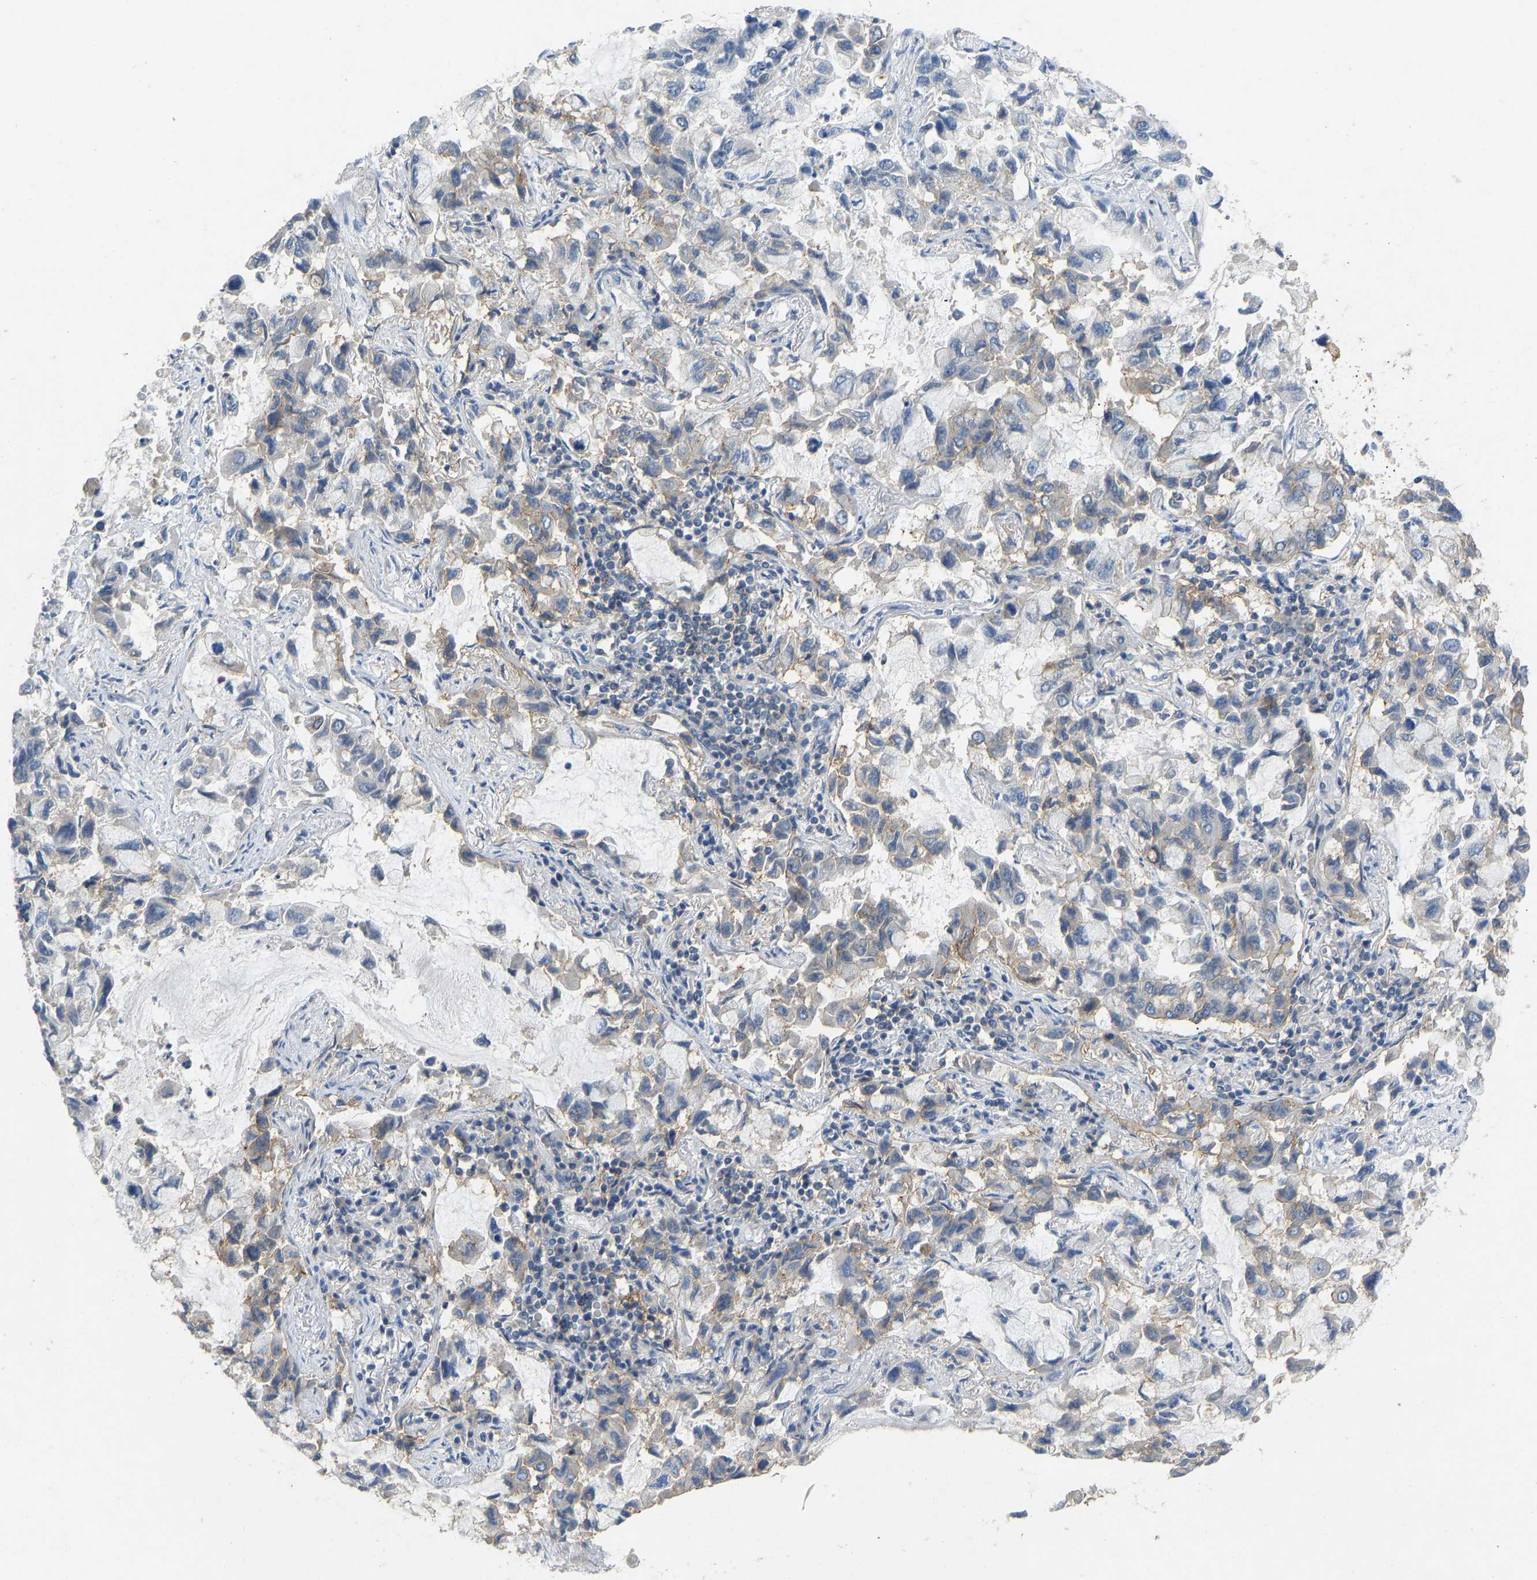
{"staining": {"intensity": "weak", "quantity": "<25%", "location": "cytoplasmic/membranous"}, "tissue": "lung cancer", "cell_type": "Tumor cells", "image_type": "cancer", "snomed": [{"axis": "morphology", "description": "Adenocarcinoma, NOS"}, {"axis": "topography", "description": "Lung"}], "caption": "Immunohistochemistry (IHC) photomicrograph of neoplastic tissue: lung cancer stained with DAB (3,3'-diaminobenzidine) shows no significant protein expression in tumor cells.", "gene": "NDRG3", "patient": {"sex": "male", "age": 64}}